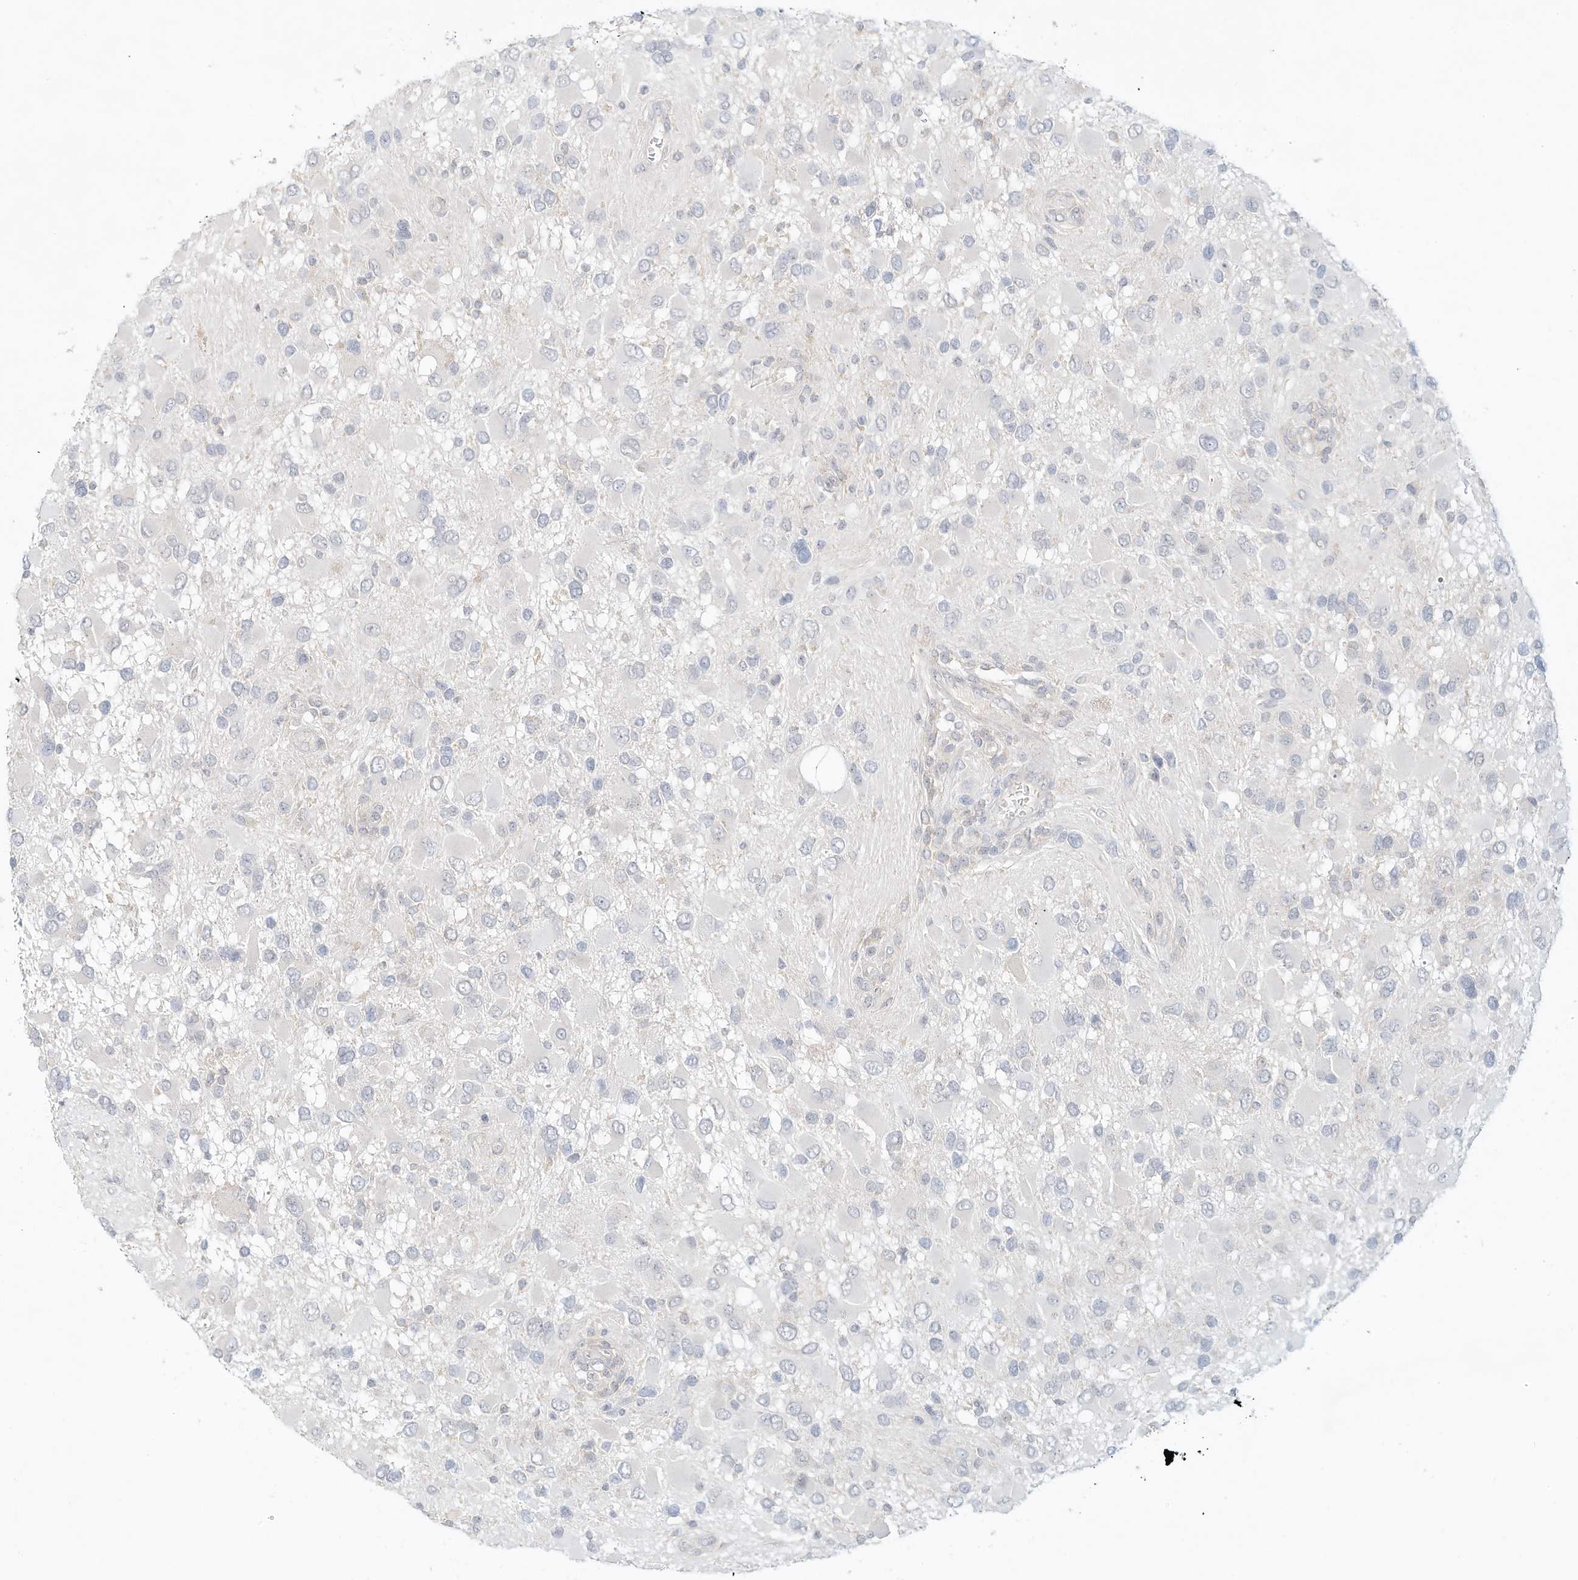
{"staining": {"intensity": "negative", "quantity": "none", "location": "none"}, "tissue": "glioma", "cell_type": "Tumor cells", "image_type": "cancer", "snomed": [{"axis": "morphology", "description": "Glioma, malignant, High grade"}, {"axis": "topography", "description": "Brain"}], "caption": "This is a photomicrograph of immunohistochemistry (IHC) staining of malignant glioma (high-grade), which shows no staining in tumor cells.", "gene": "PAK6", "patient": {"sex": "male", "age": 53}}